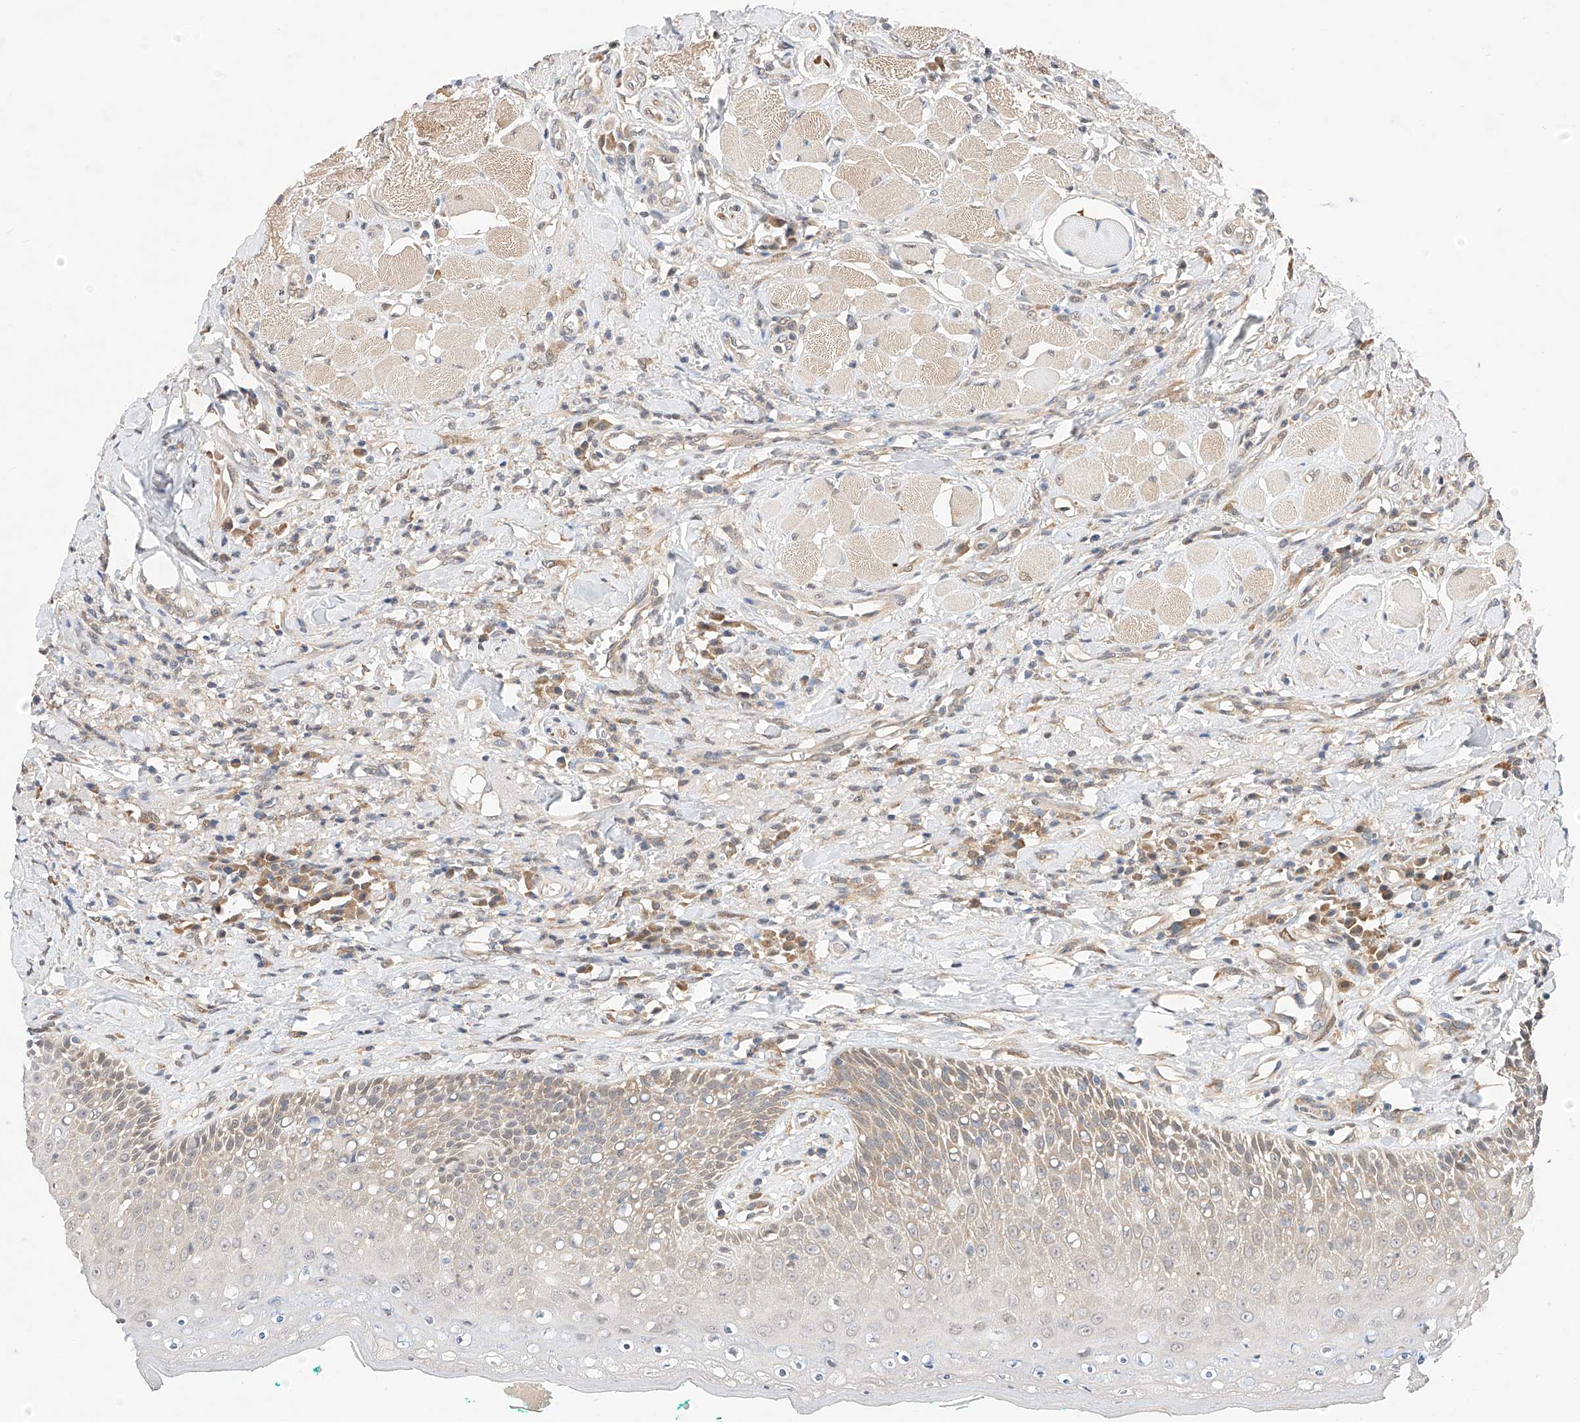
{"staining": {"intensity": "moderate", "quantity": "25%-75%", "location": "cytoplasmic/membranous,nuclear"}, "tissue": "oral mucosa", "cell_type": "Squamous epithelial cells", "image_type": "normal", "snomed": [{"axis": "morphology", "description": "Normal tissue, NOS"}, {"axis": "topography", "description": "Oral tissue"}], "caption": "Immunohistochemistry (IHC) histopathology image of normal oral mucosa stained for a protein (brown), which shows medium levels of moderate cytoplasmic/membranous,nuclear positivity in about 25%-75% of squamous epithelial cells.", "gene": "ZSCAN4", "patient": {"sex": "female", "age": 70}}